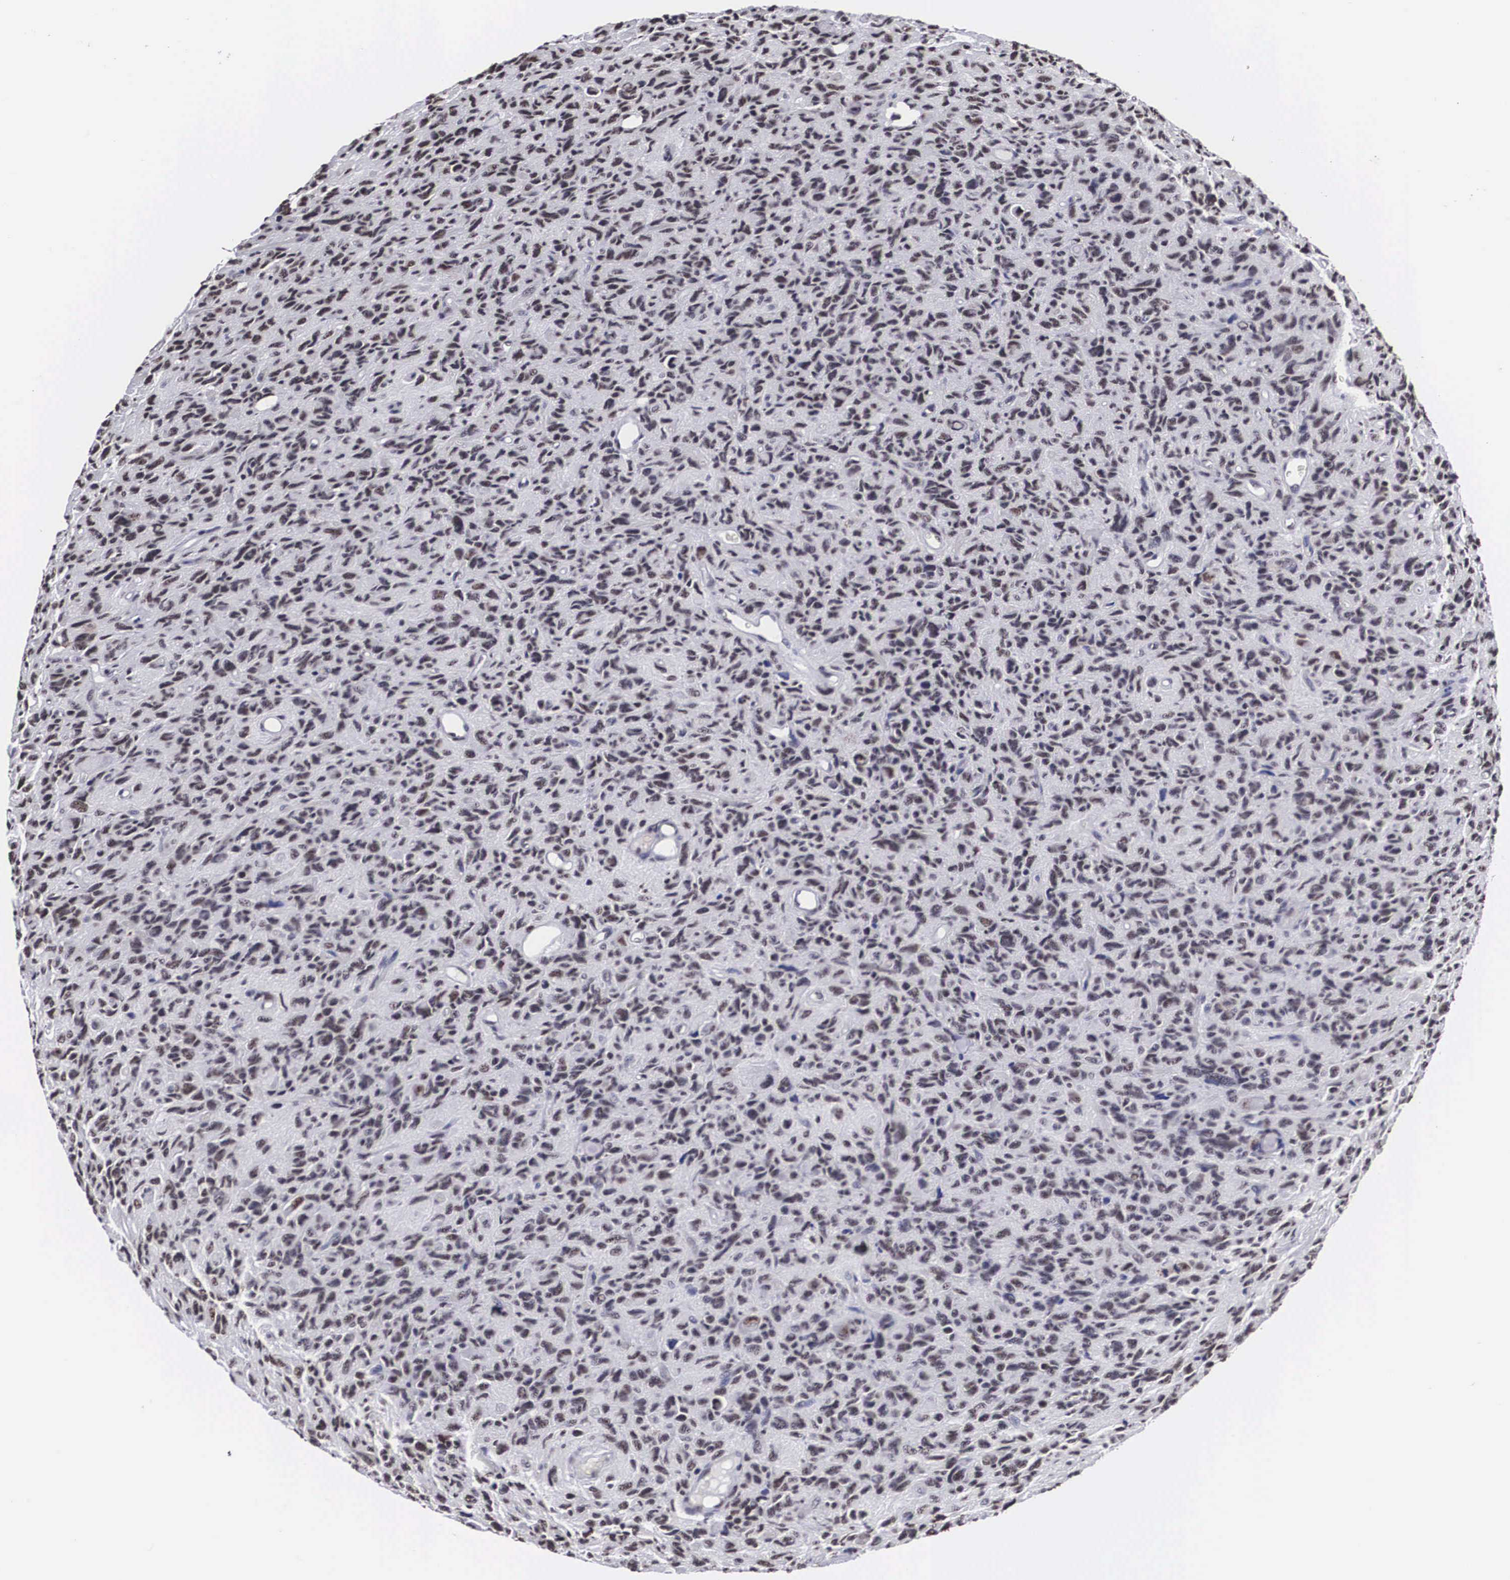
{"staining": {"intensity": "moderate", "quantity": ">75%", "location": "nuclear"}, "tissue": "glioma", "cell_type": "Tumor cells", "image_type": "cancer", "snomed": [{"axis": "morphology", "description": "Glioma, malignant, High grade"}, {"axis": "topography", "description": "Brain"}], "caption": "Human malignant high-grade glioma stained with a protein marker exhibits moderate staining in tumor cells.", "gene": "ACIN1", "patient": {"sex": "female", "age": 60}}